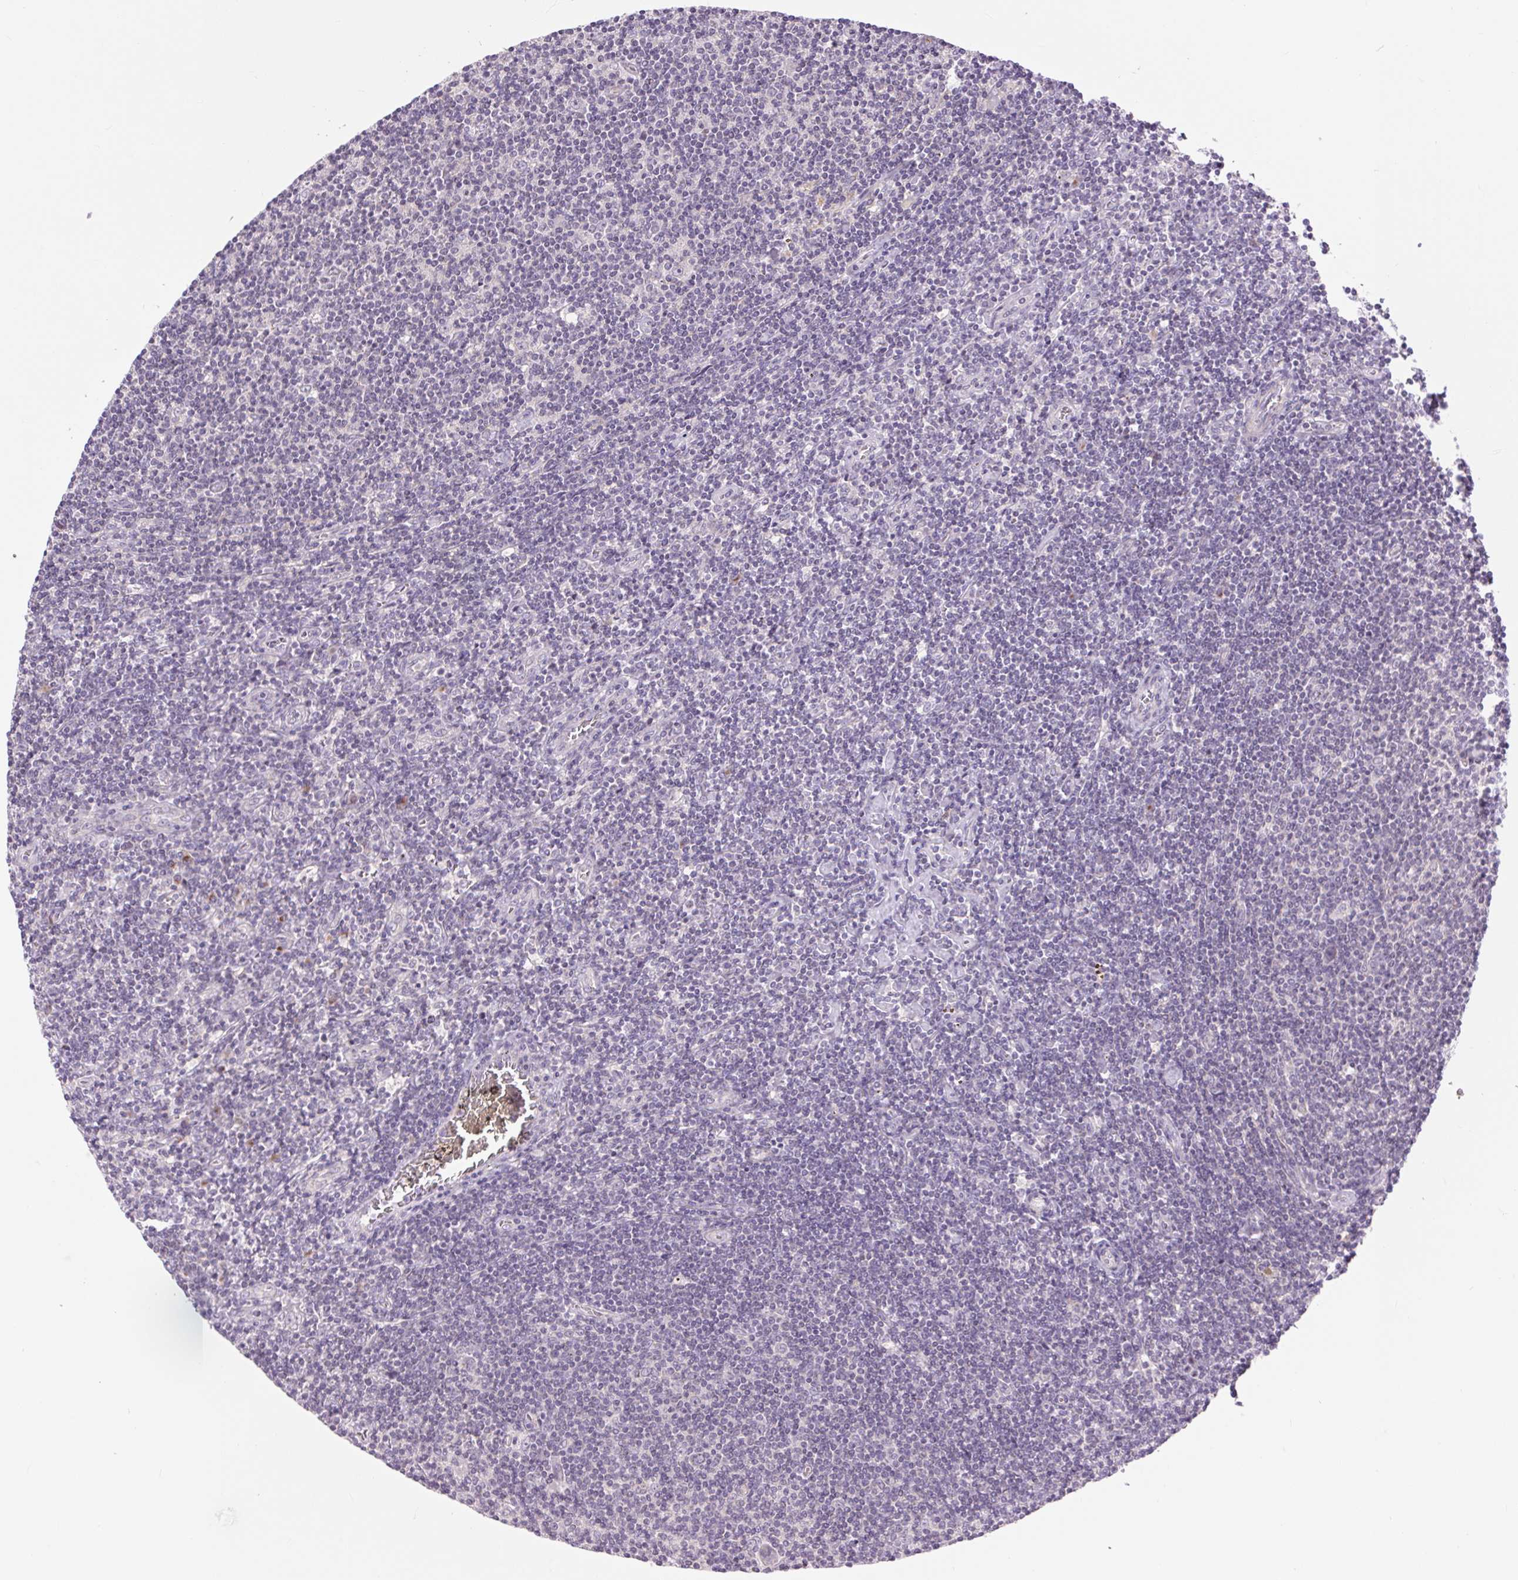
{"staining": {"intensity": "negative", "quantity": "none", "location": "none"}, "tissue": "lymphoma", "cell_type": "Tumor cells", "image_type": "cancer", "snomed": [{"axis": "morphology", "description": "Hodgkin's disease, NOS"}, {"axis": "topography", "description": "Lymph node"}], "caption": "Immunohistochemical staining of Hodgkin's disease shows no significant positivity in tumor cells.", "gene": "CTNNA3", "patient": {"sex": "male", "age": 40}}